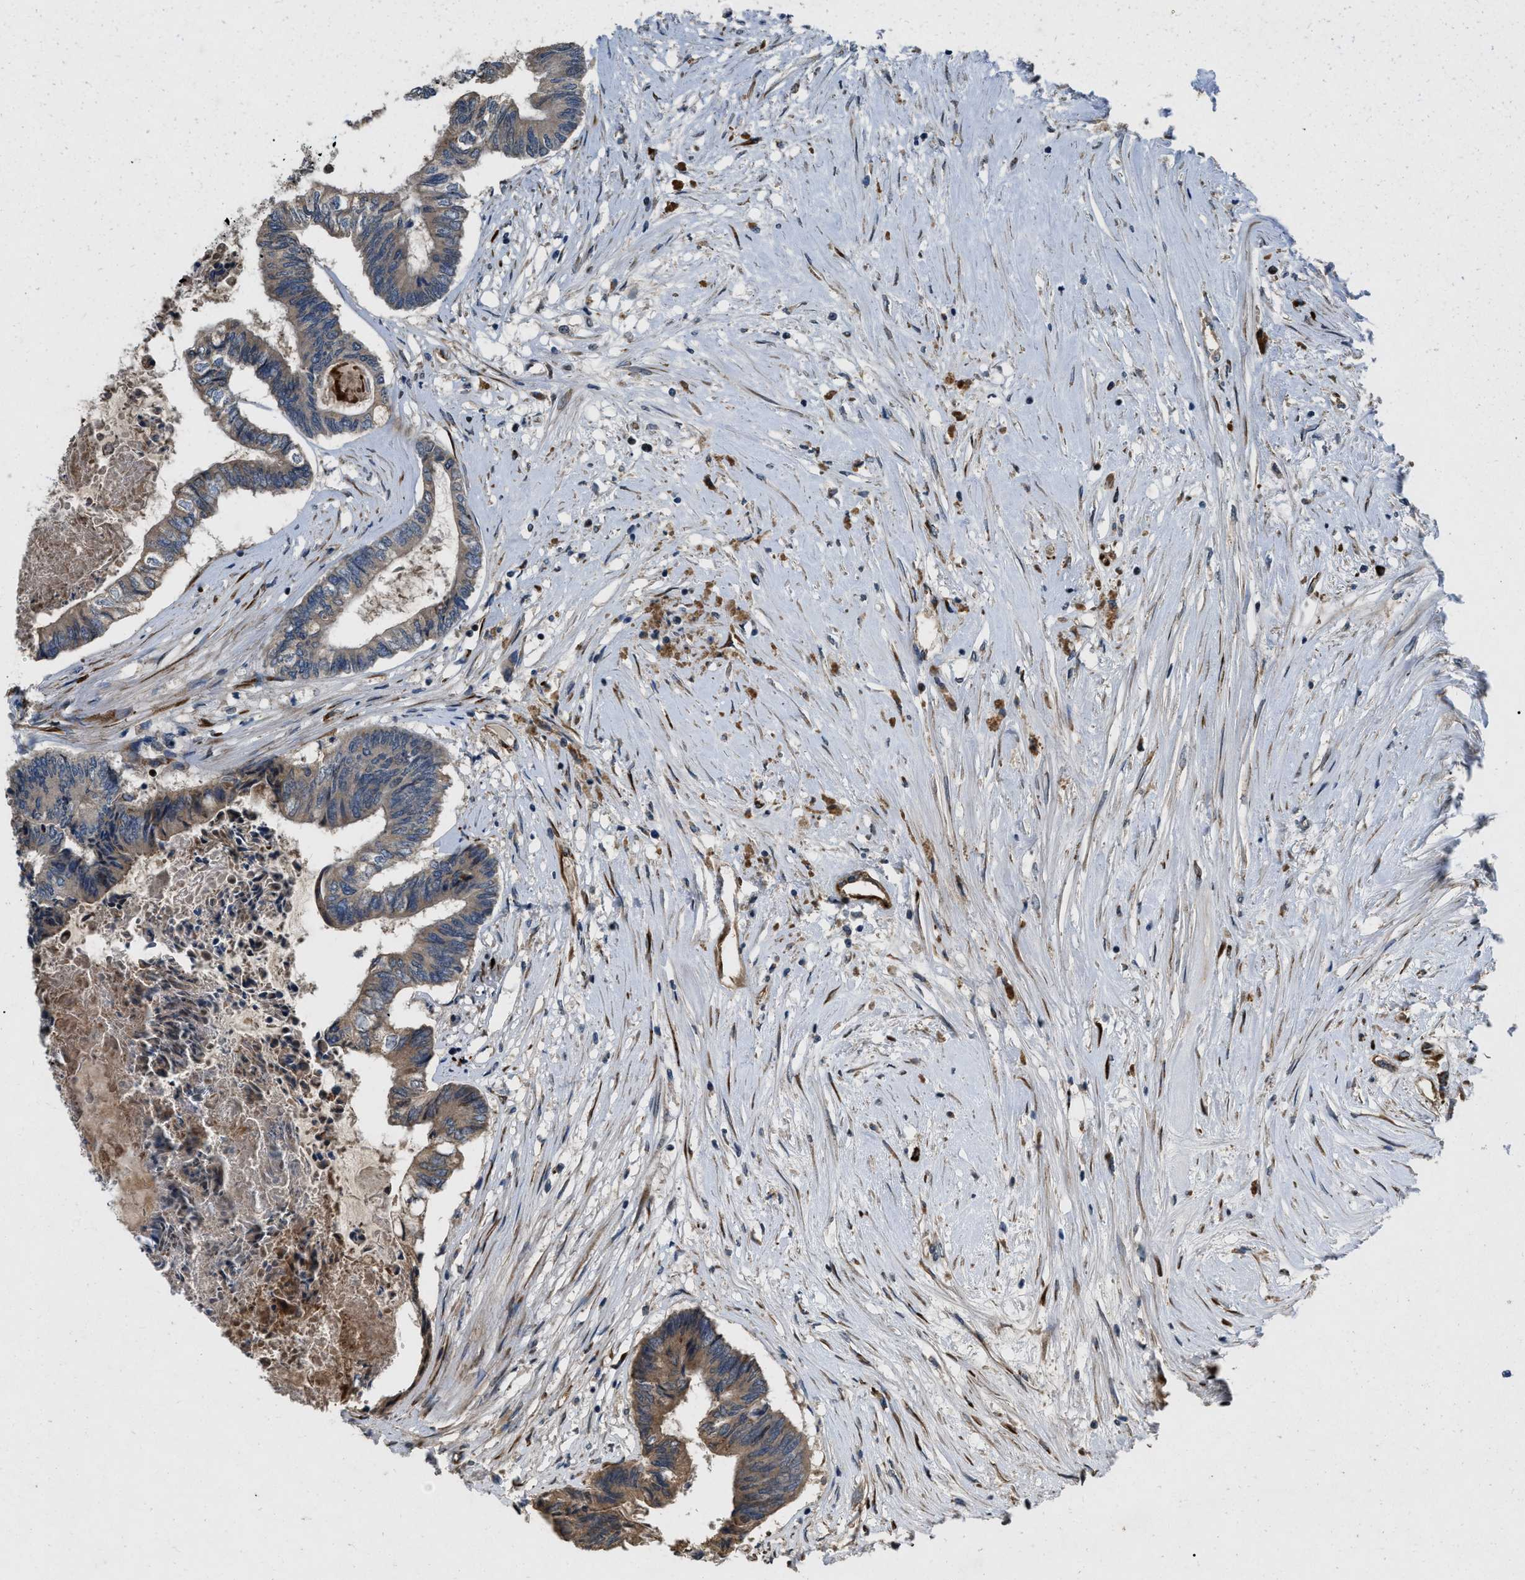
{"staining": {"intensity": "moderate", "quantity": "<25%", "location": "cytoplasmic/membranous"}, "tissue": "colorectal cancer", "cell_type": "Tumor cells", "image_type": "cancer", "snomed": [{"axis": "morphology", "description": "Adenocarcinoma, NOS"}, {"axis": "topography", "description": "Rectum"}], "caption": "Protein expression analysis of human adenocarcinoma (colorectal) reveals moderate cytoplasmic/membranous positivity in approximately <25% of tumor cells.", "gene": "HSPA12B", "patient": {"sex": "male", "age": 63}}